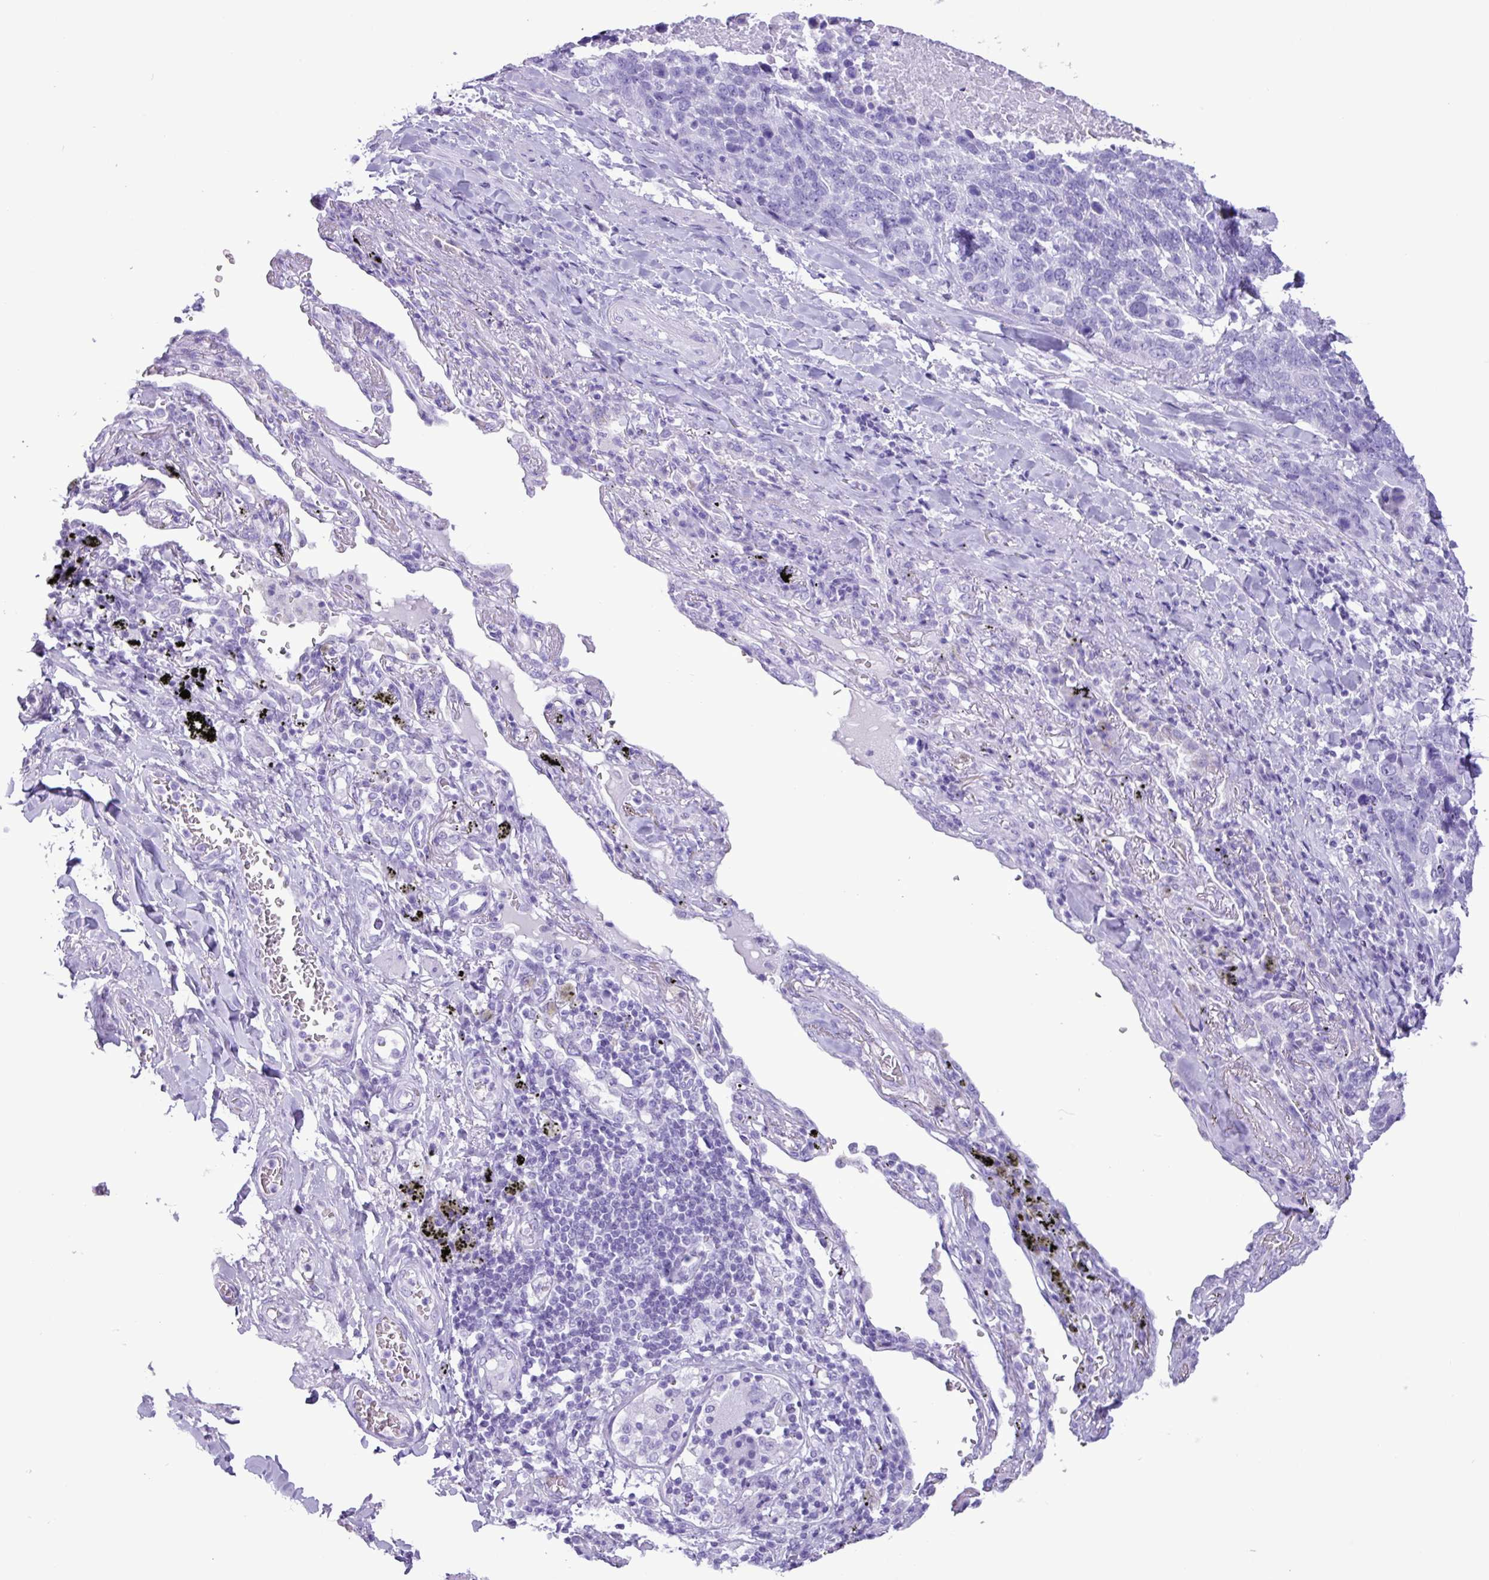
{"staining": {"intensity": "negative", "quantity": "none", "location": "none"}, "tissue": "lung cancer", "cell_type": "Tumor cells", "image_type": "cancer", "snomed": [{"axis": "morphology", "description": "Squamous cell carcinoma, NOS"}, {"axis": "topography", "description": "Lung"}], "caption": "An immunohistochemistry micrograph of lung squamous cell carcinoma is shown. There is no staining in tumor cells of lung squamous cell carcinoma.", "gene": "CKMT2", "patient": {"sex": "male", "age": 66}}